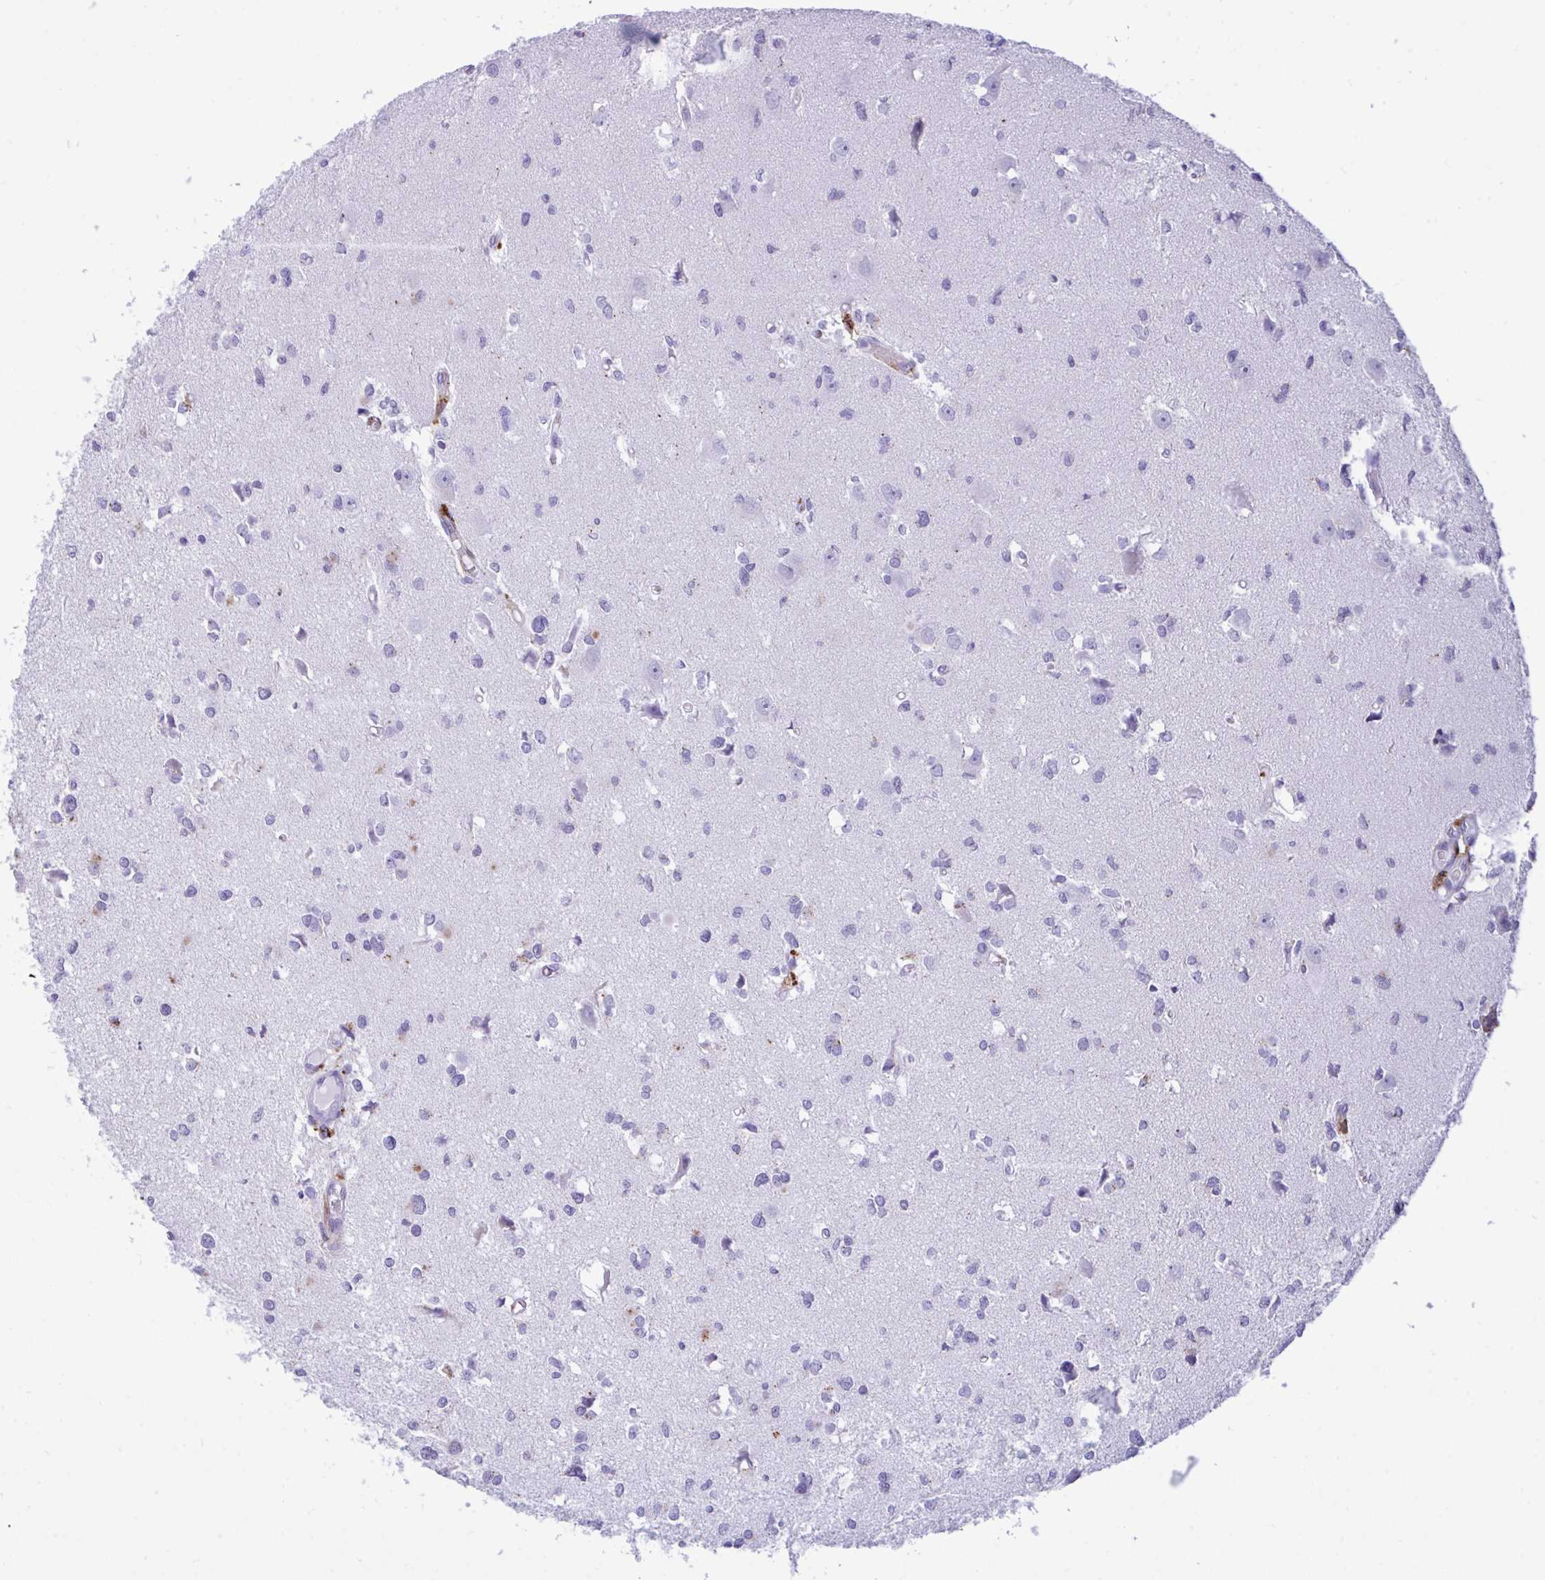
{"staining": {"intensity": "negative", "quantity": "none", "location": "none"}, "tissue": "glioma", "cell_type": "Tumor cells", "image_type": "cancer", "snomed": [{"axis": "morphology", "description": "Glioma, malignant, High grade"}, {"axis": "topography", "description": "Brain"}], "caption": "IHC image of neoplastic tissue: human glioma stained with DAB demonstrates no significant protein expression in tumor cells.", "gene": "CPVL", "patient": {"sex": "male", "age": 23}}